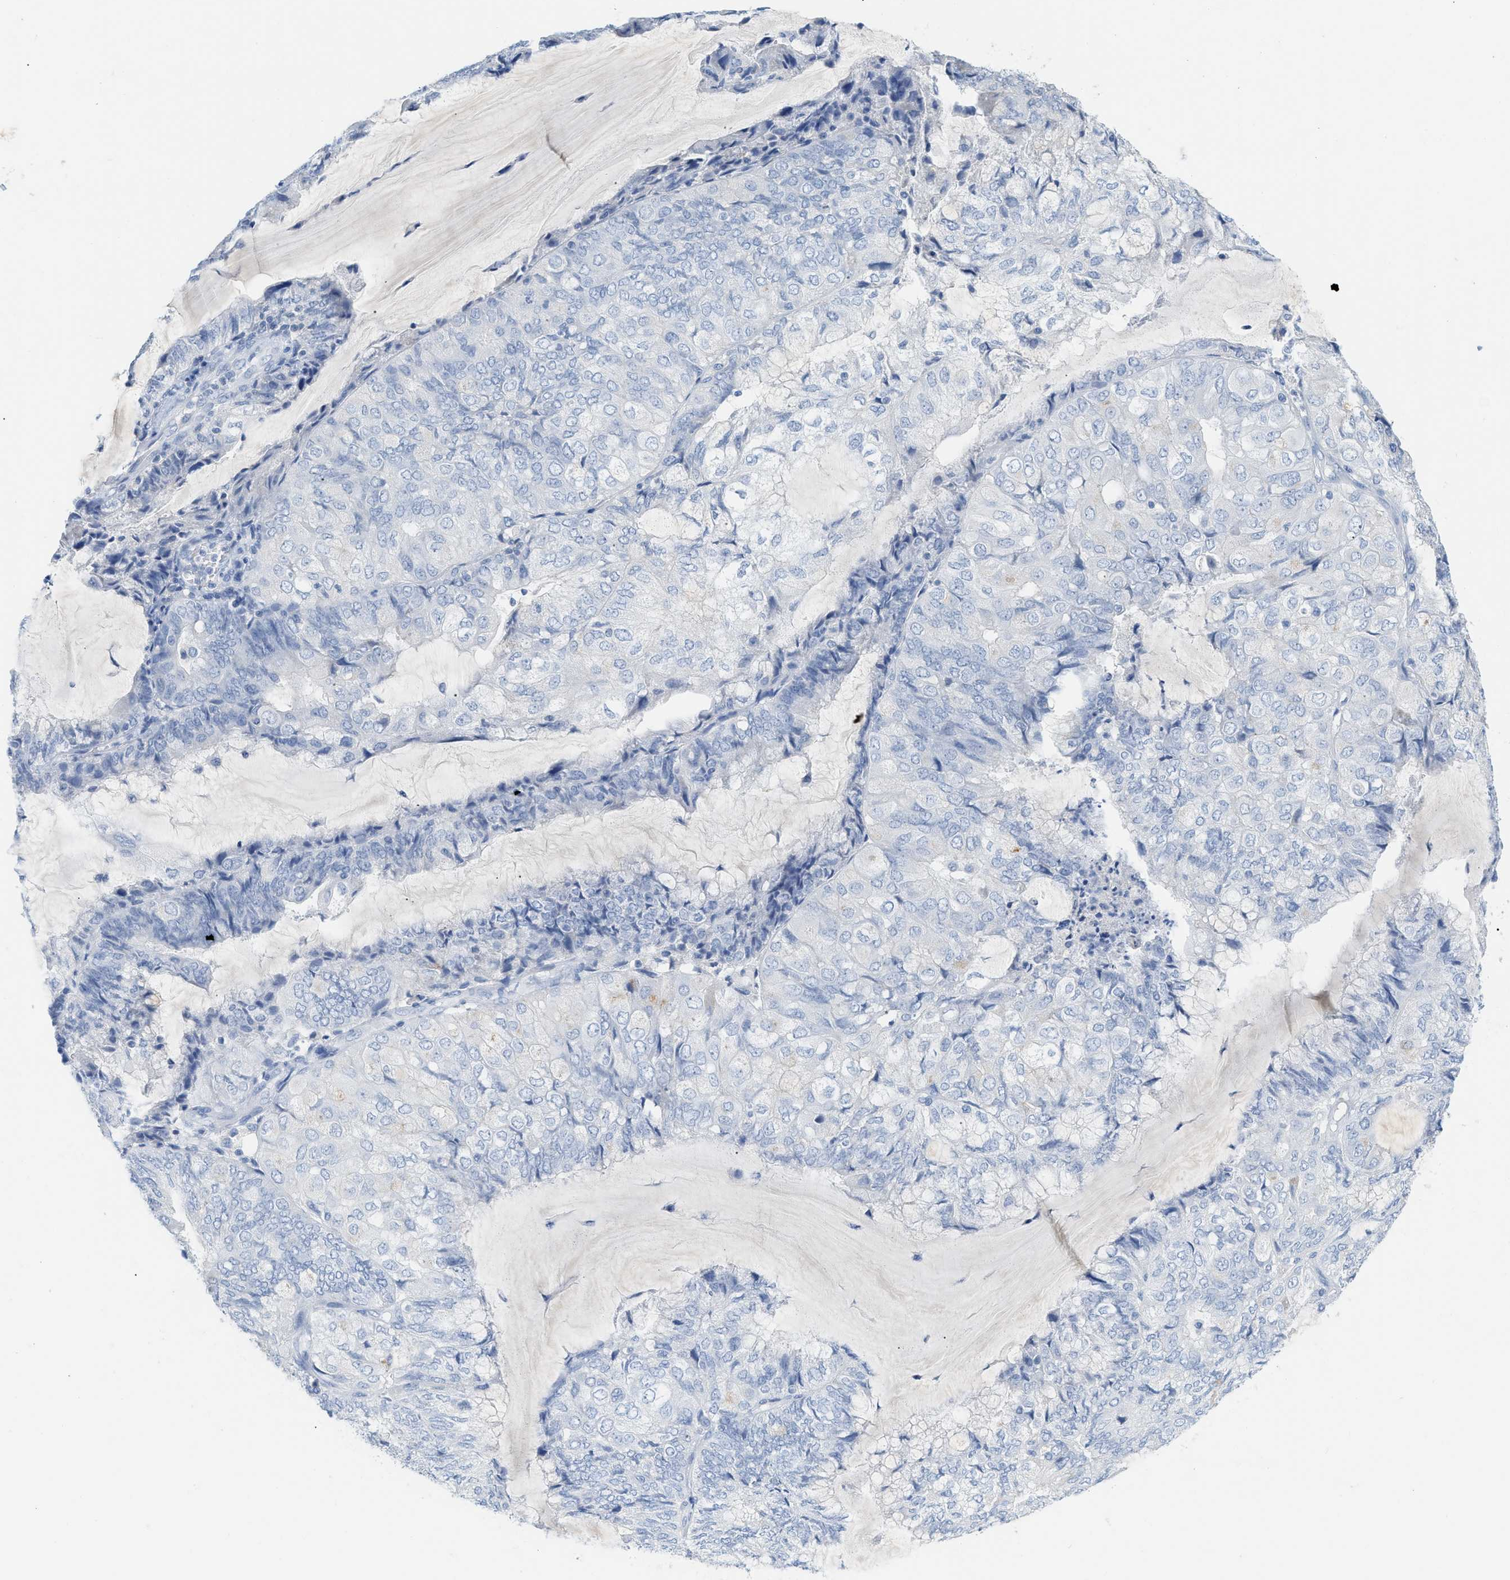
{"staining": {"intensity": "negative", "quantity": "none", "location": "none"}, "tissue": "endometrial cancer", "cell_type": "Tumor cells", "image_type": "cancer", "snomed": [{"axis": "morphology", "description": "Adenocarcinoma, NOS"}, {"axis": "topography", "description": "Endometrium"}], "caption": "DAB immunohistochemical staining of endometrial adenocarcinoma demonstrates no significant expression in tumor cells.", "gene": "PAPPA", "patient": {"sex": "female", "age": 81}}